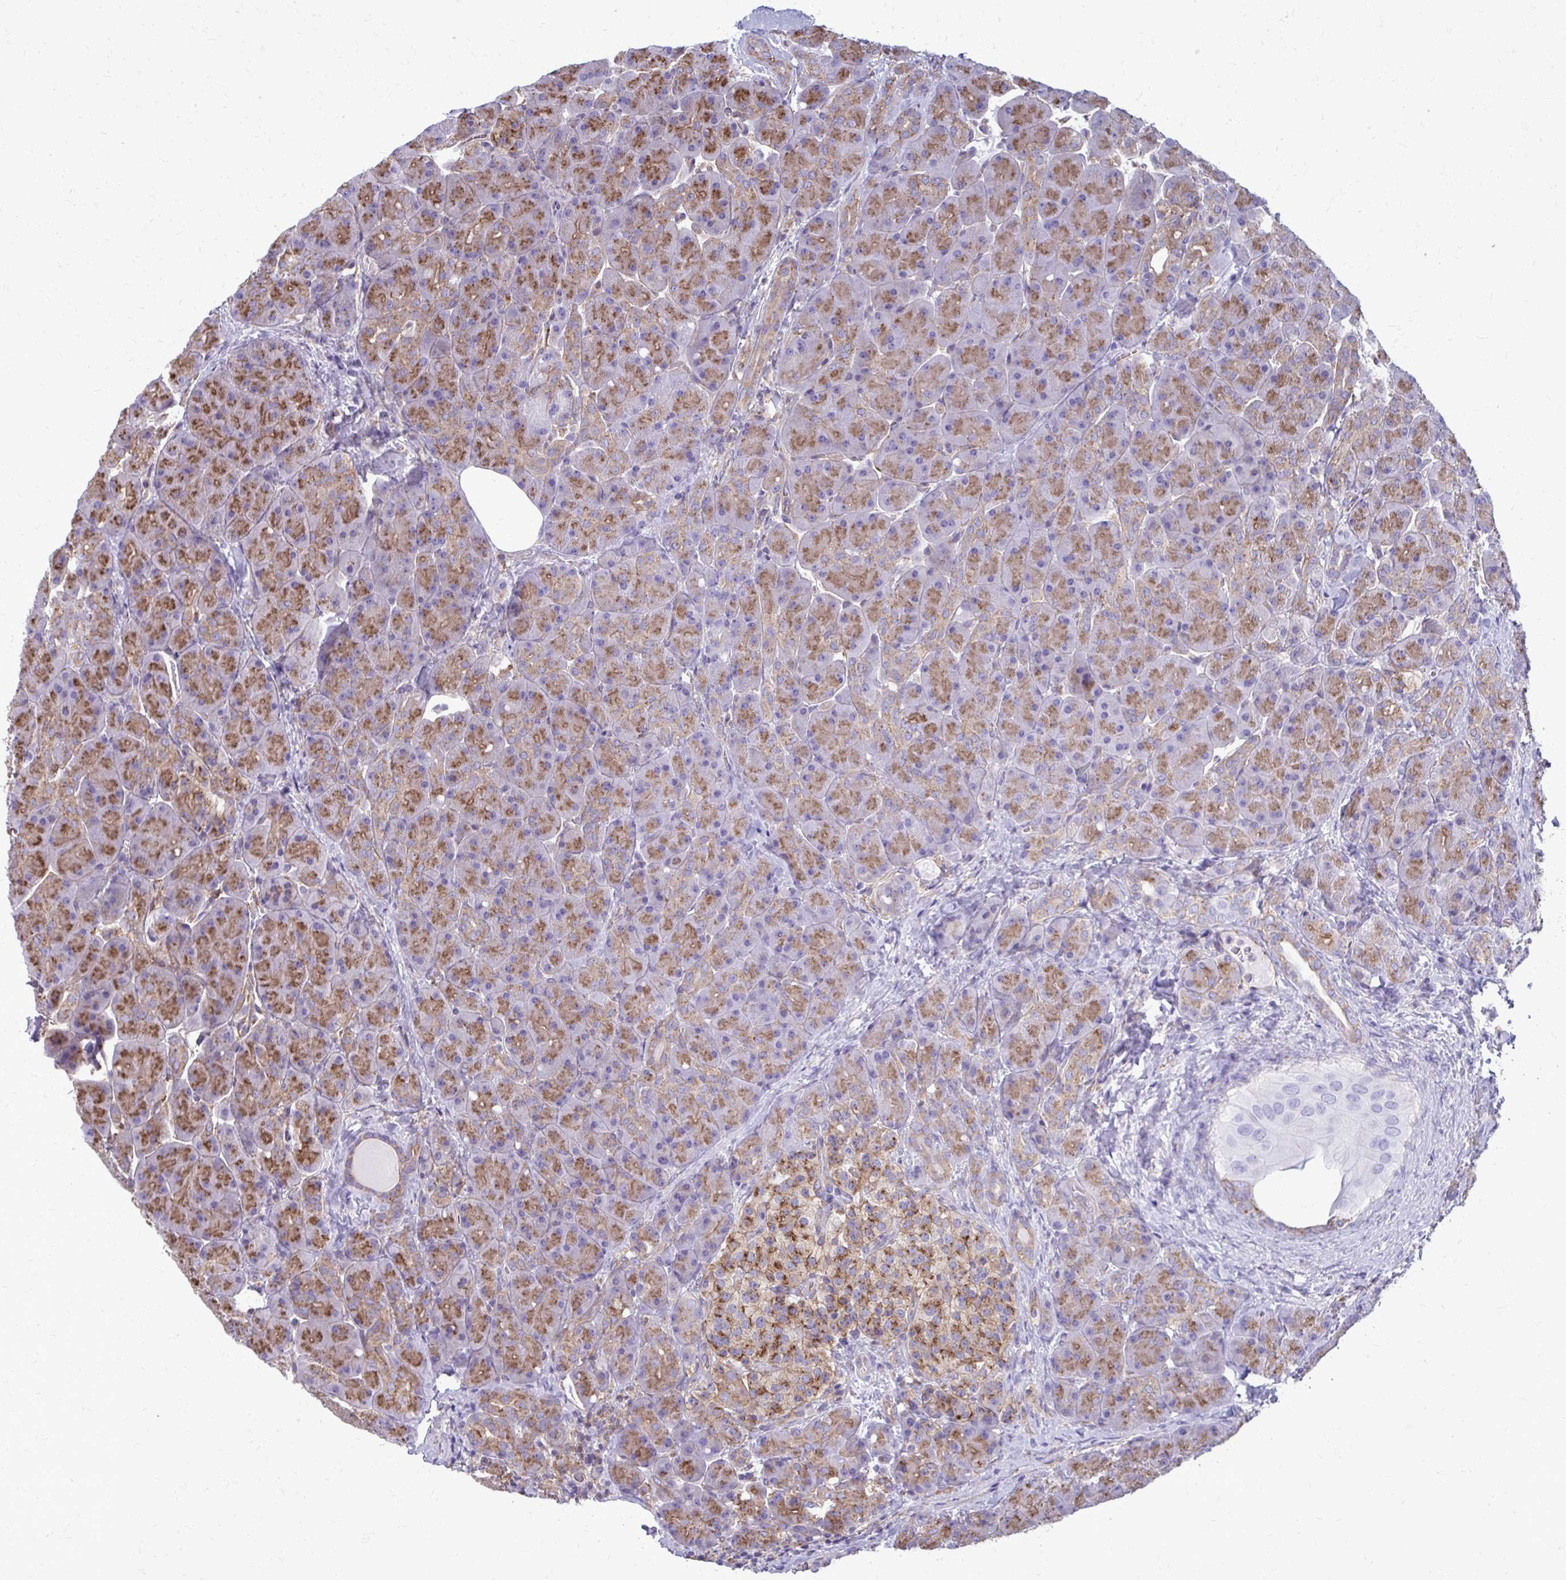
{"staining": {"intensity": "moderate", "quantity": ">75%", "location": "cytoplasmic/membranous"}, "tissue": "pancreas", "cell_type": "Exocrine glandular cells", "image_type": "normal", "snomed": [{"axis": "morphology", "description": "Normal tissue, NOS"}, {"axis": "topography", "description": "Pancreas"}], "caption": "High-power microscopy captured an immunohistochemistry photomicrograph of normal pancreas, revealing moderate cytoplasmic/membranous staining in about >75% of exocrine glandular cells.", "gene": "CLTA", "patient": {"sex": "male", "age": 55}}